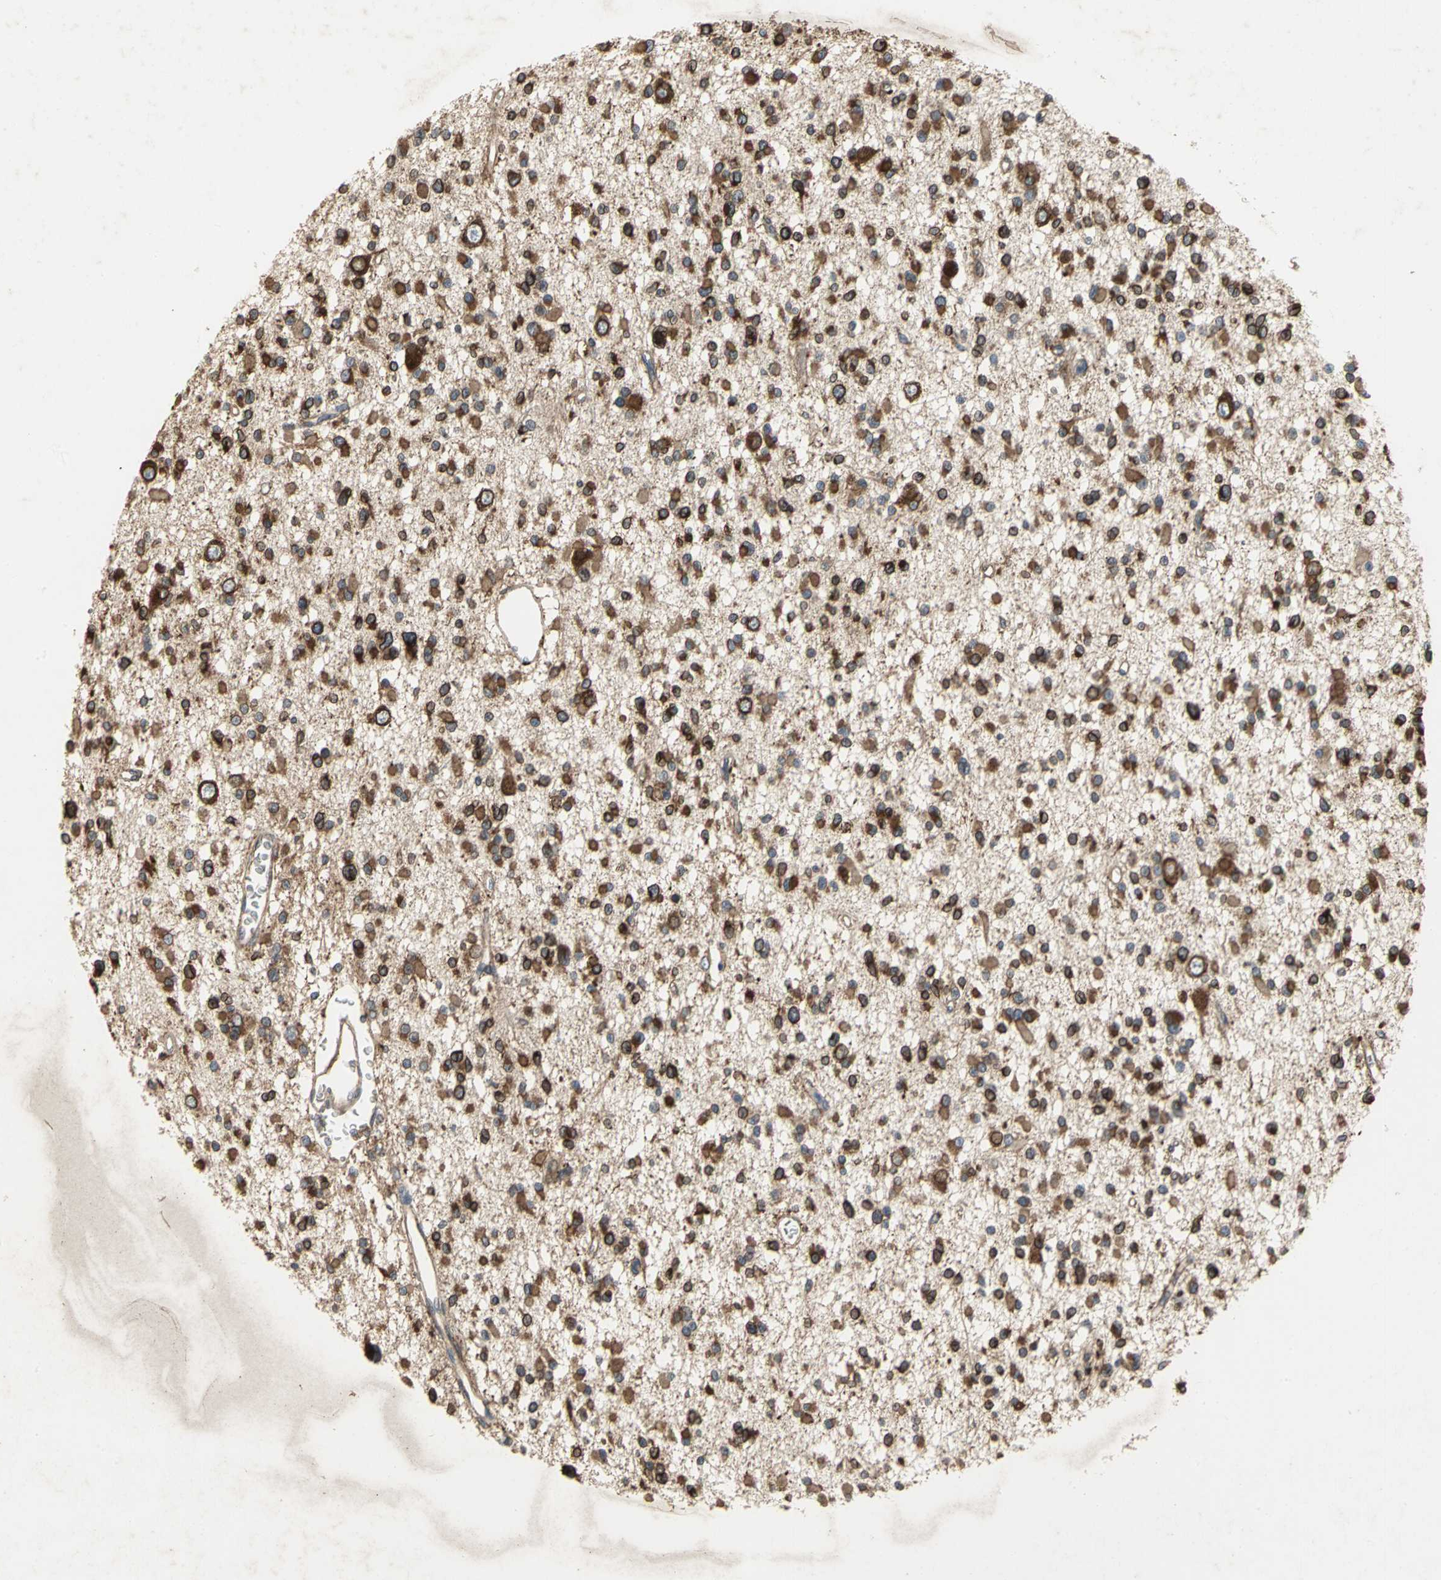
{"staining": {"intensity": "moderate", "quantity": ">75%", "location": "cytoplasmic/membranous"}, "tissue": "glioma", "cell_type": "Tumor cells", "image_type": "cancer", "snomed": [{"axis": "morphology", "description": "Glioma, malignant, Low grade"}, {"axis": "topography", "description": "Brain"}], "caption": "There is medium levels of moderate cytoplasmic/membranous expression in tumor cells of malignant glioma (low-grade), as demonstrated by immunohistochemical staining (brown color).", "gene": "SYVN1", "patient": {"sex": "female", "age": 22}}